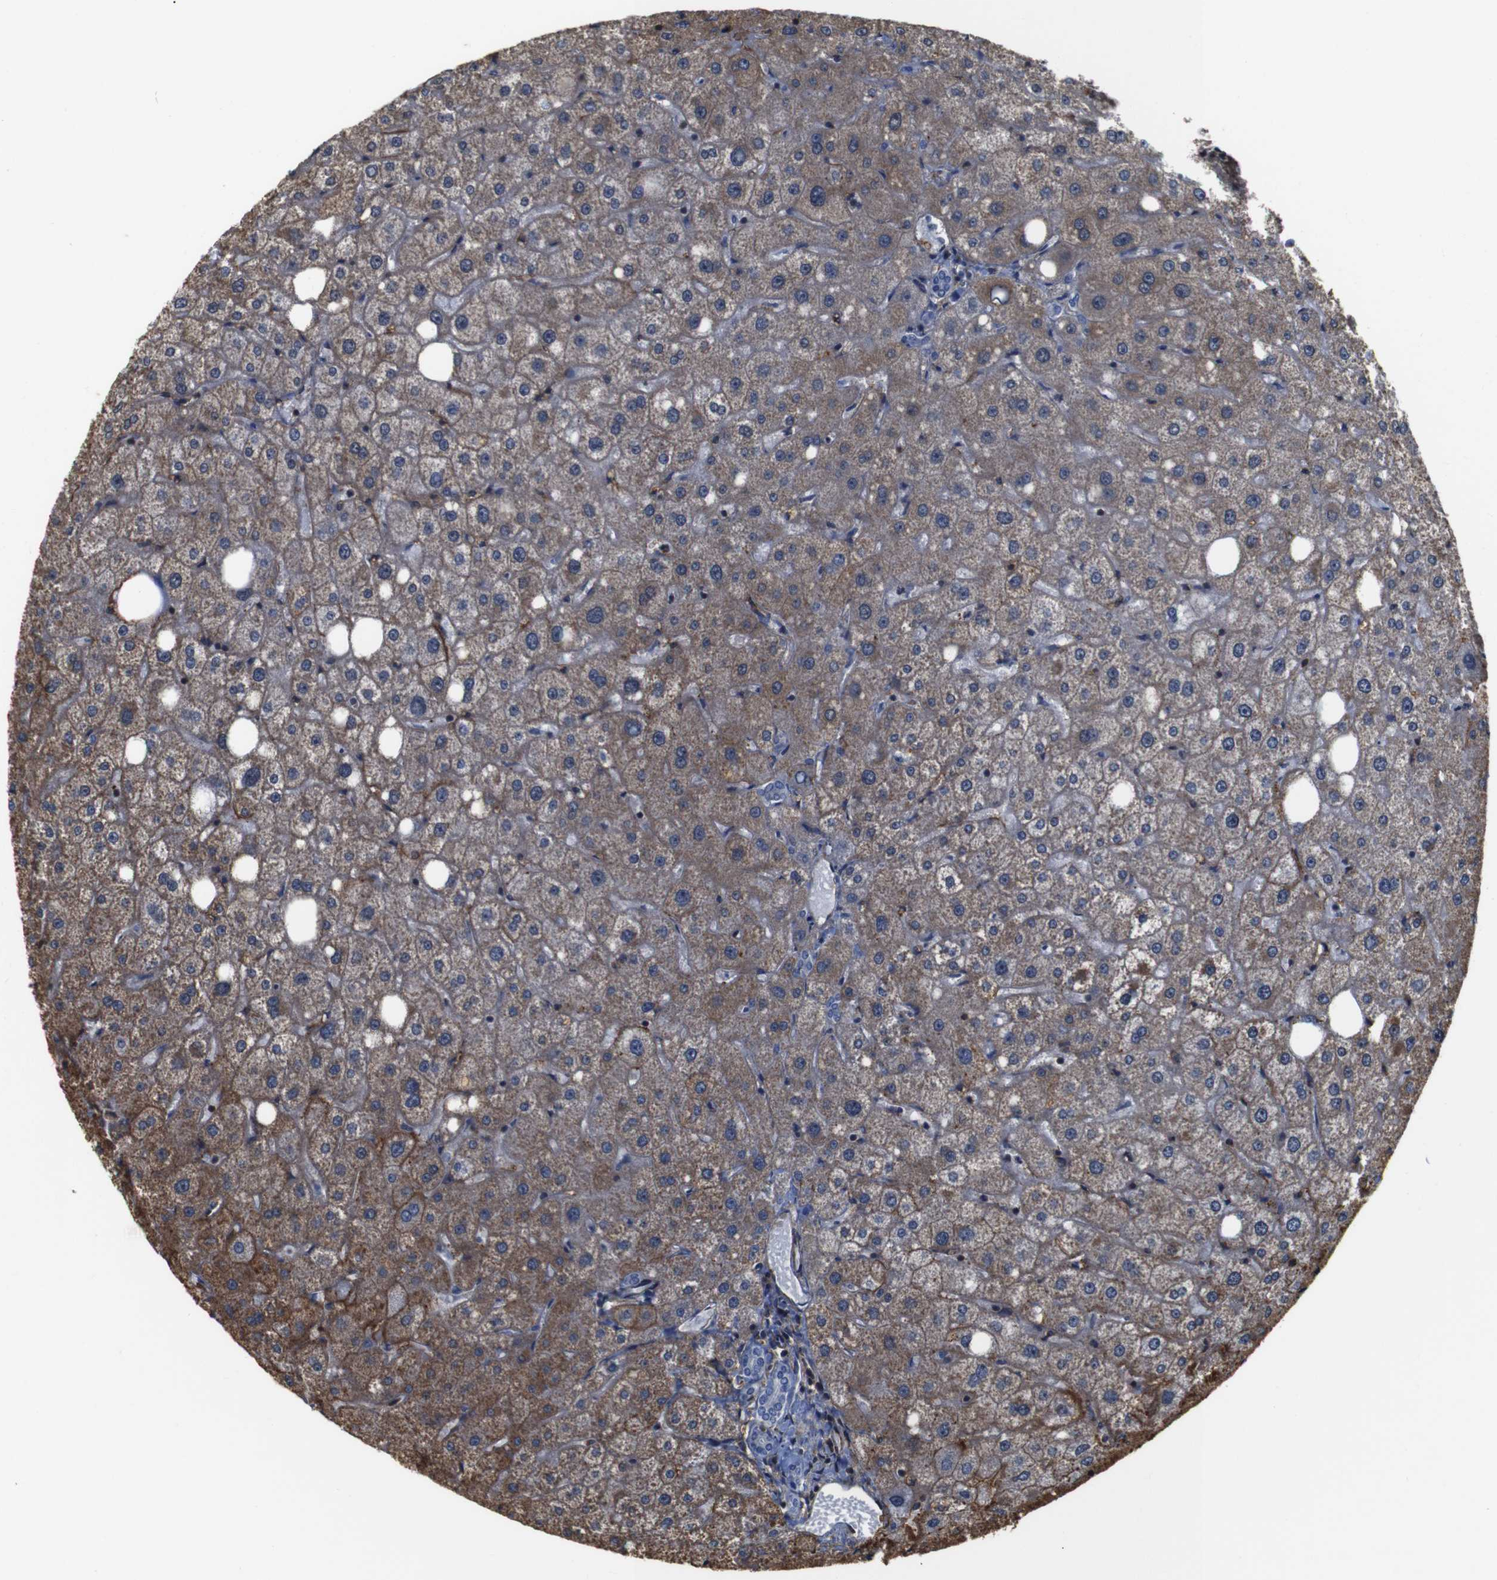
{"staining": {"intensity": "negative", "quantity": "none", "location": "none"}, "tissue": "liver", "cell_type": "Cholangiocytes", "image_type": "normal", "snomed": [{"axis": "morphology", "description": "Normal tissue, NOS"}, {"axis": "topography", "description": "Liver"}], "caption": "Protein analysis of benign liver shows no significant staining in cholangiocytes. (DAB (3,3'-diaminobenzidine) immunohistochemistry (IHC), high magnification).", "gene": "PI4KA", "patient": {"sex": "male", "age": 73}}